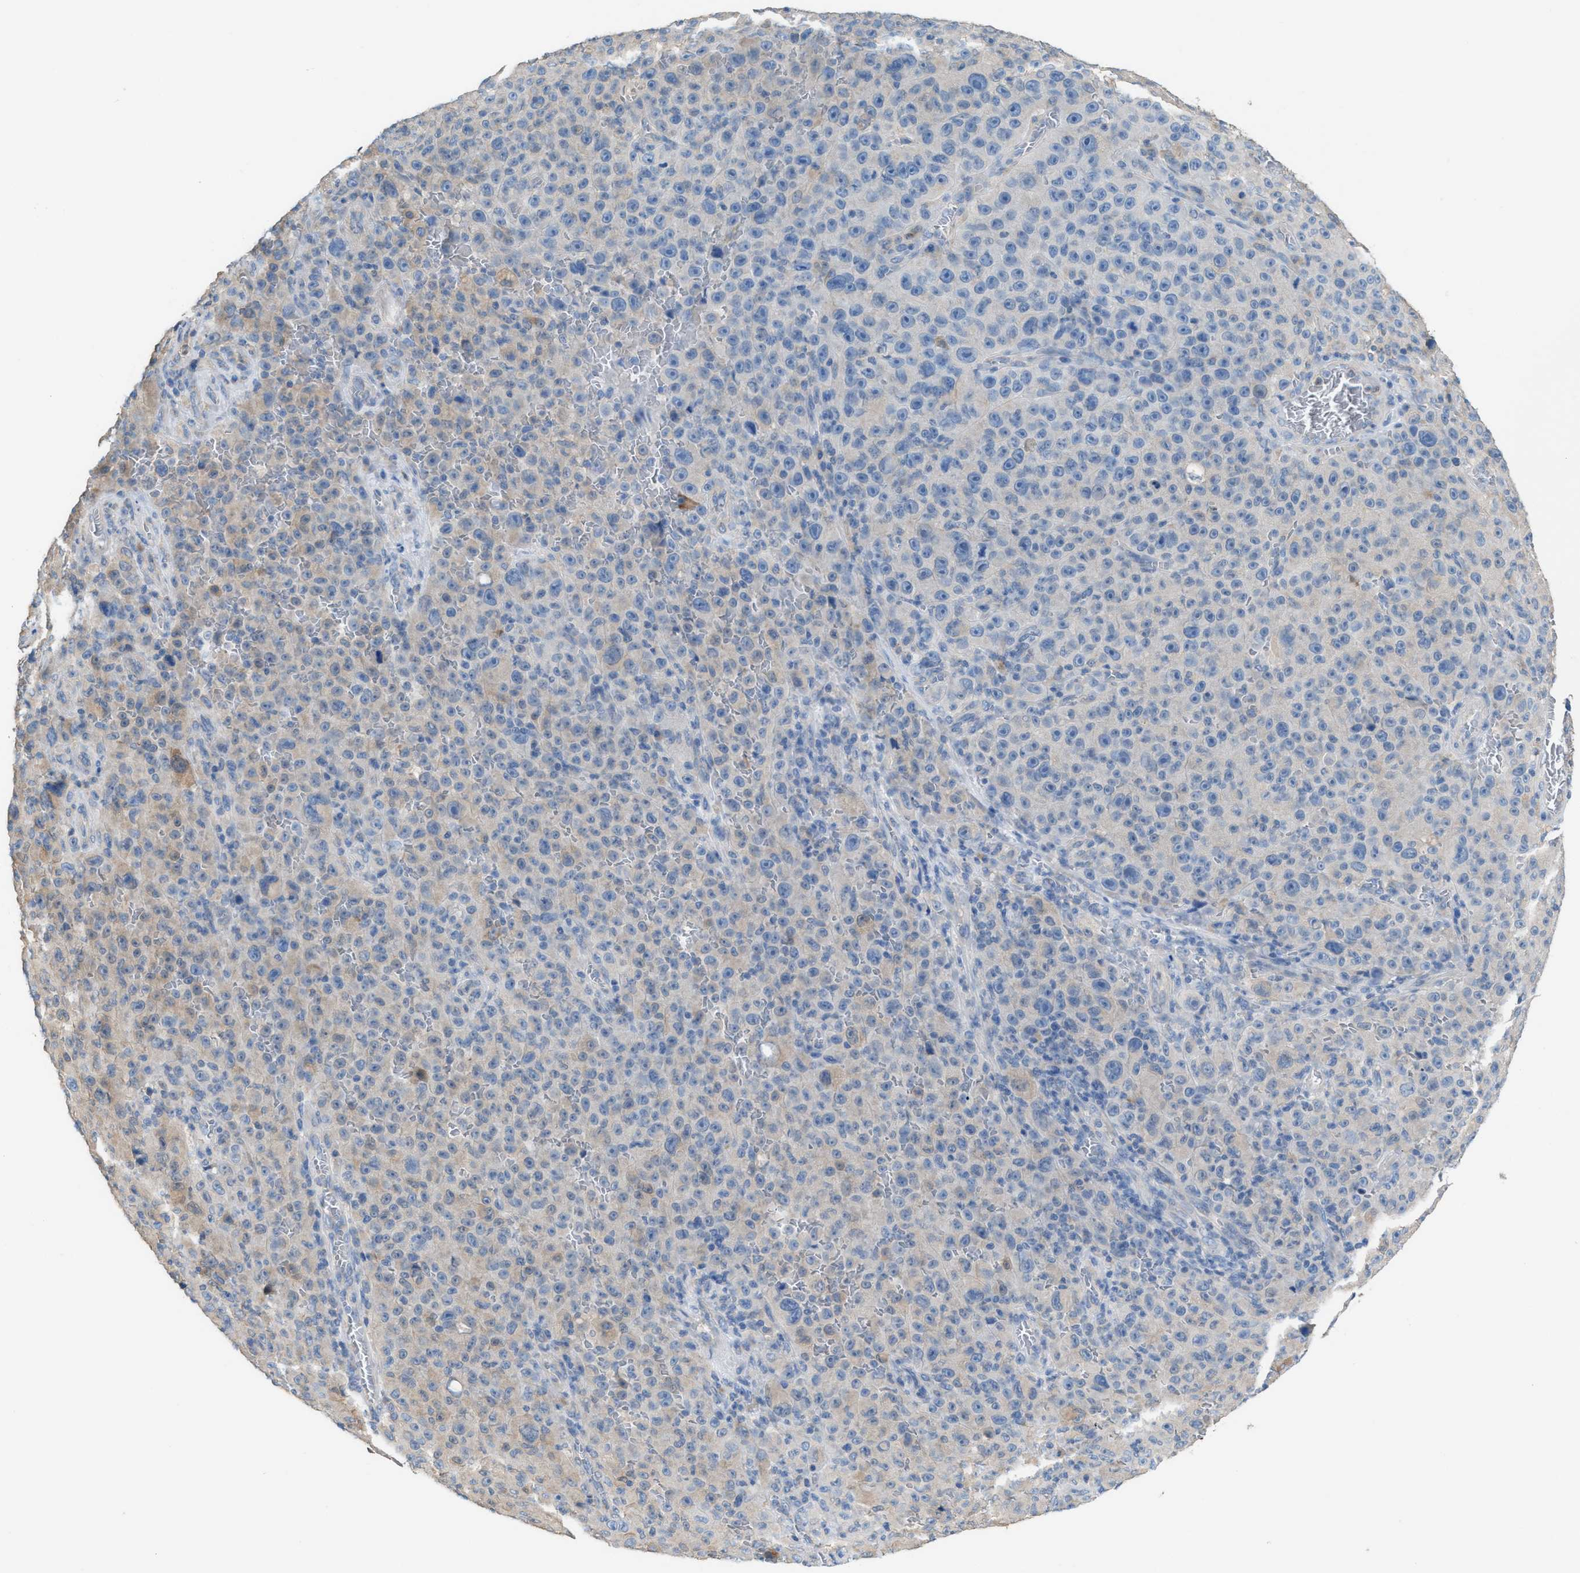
{"staining": {"intensity": "negative", "quantity": "none", "location": "none"}, "tissue": "melanoma", "cell_type": "Tumor cells", "image_type": "cancer", "snomed": [{"axis": "morphology", "description": "Malignant melanoma, NOS"}, {"axis": "topography", "description": "Skin"}], "caption": "The micrograph displays no significant staining in tumor cells of melanoma.", "gene": "NQO2", "patient": {"sex": "female", "age": 82}}